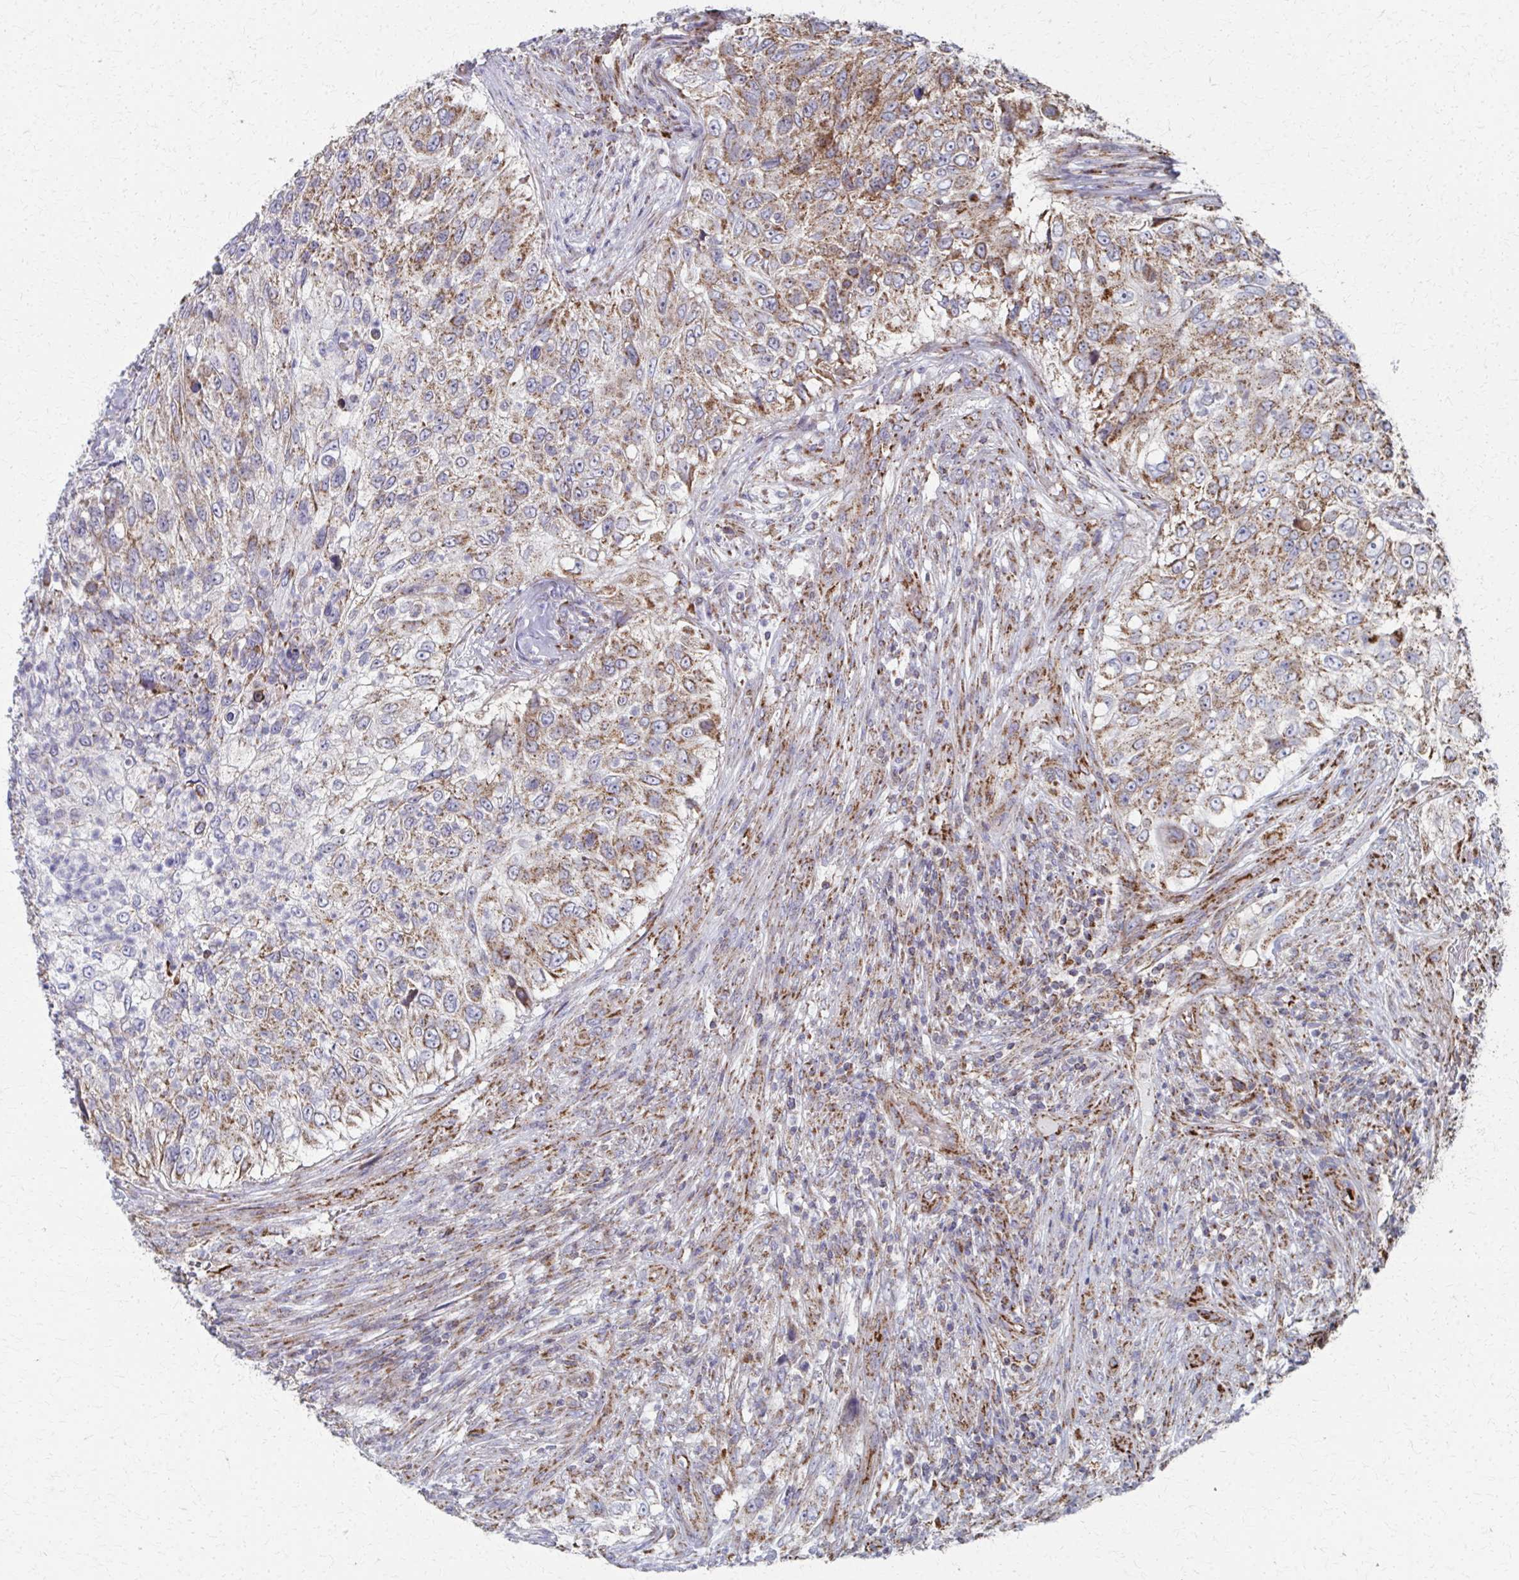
{"staining": {"intensity": "moderate", "quantity": "25%-75%", "location": "cytoplasmic/membranous"}, "tissue": "urothelial cancer", "cell_type": "Tumor cells", "image_type": "cancer", "snomed": [{"axis": "morphology", "description": "Urothelial carcinoma, High grade"}, {"axis": "topography", "description": "Urinary bladder"}], "caption": "The photomicrograph reveals staining of urothelial carcinoma (high-grade), revealing moderate cytoplasmic/membranous protein staining (brown color) within tumor cells.", "gene": "FAHD1", "patient": {"sex": "female", "age": 60}}